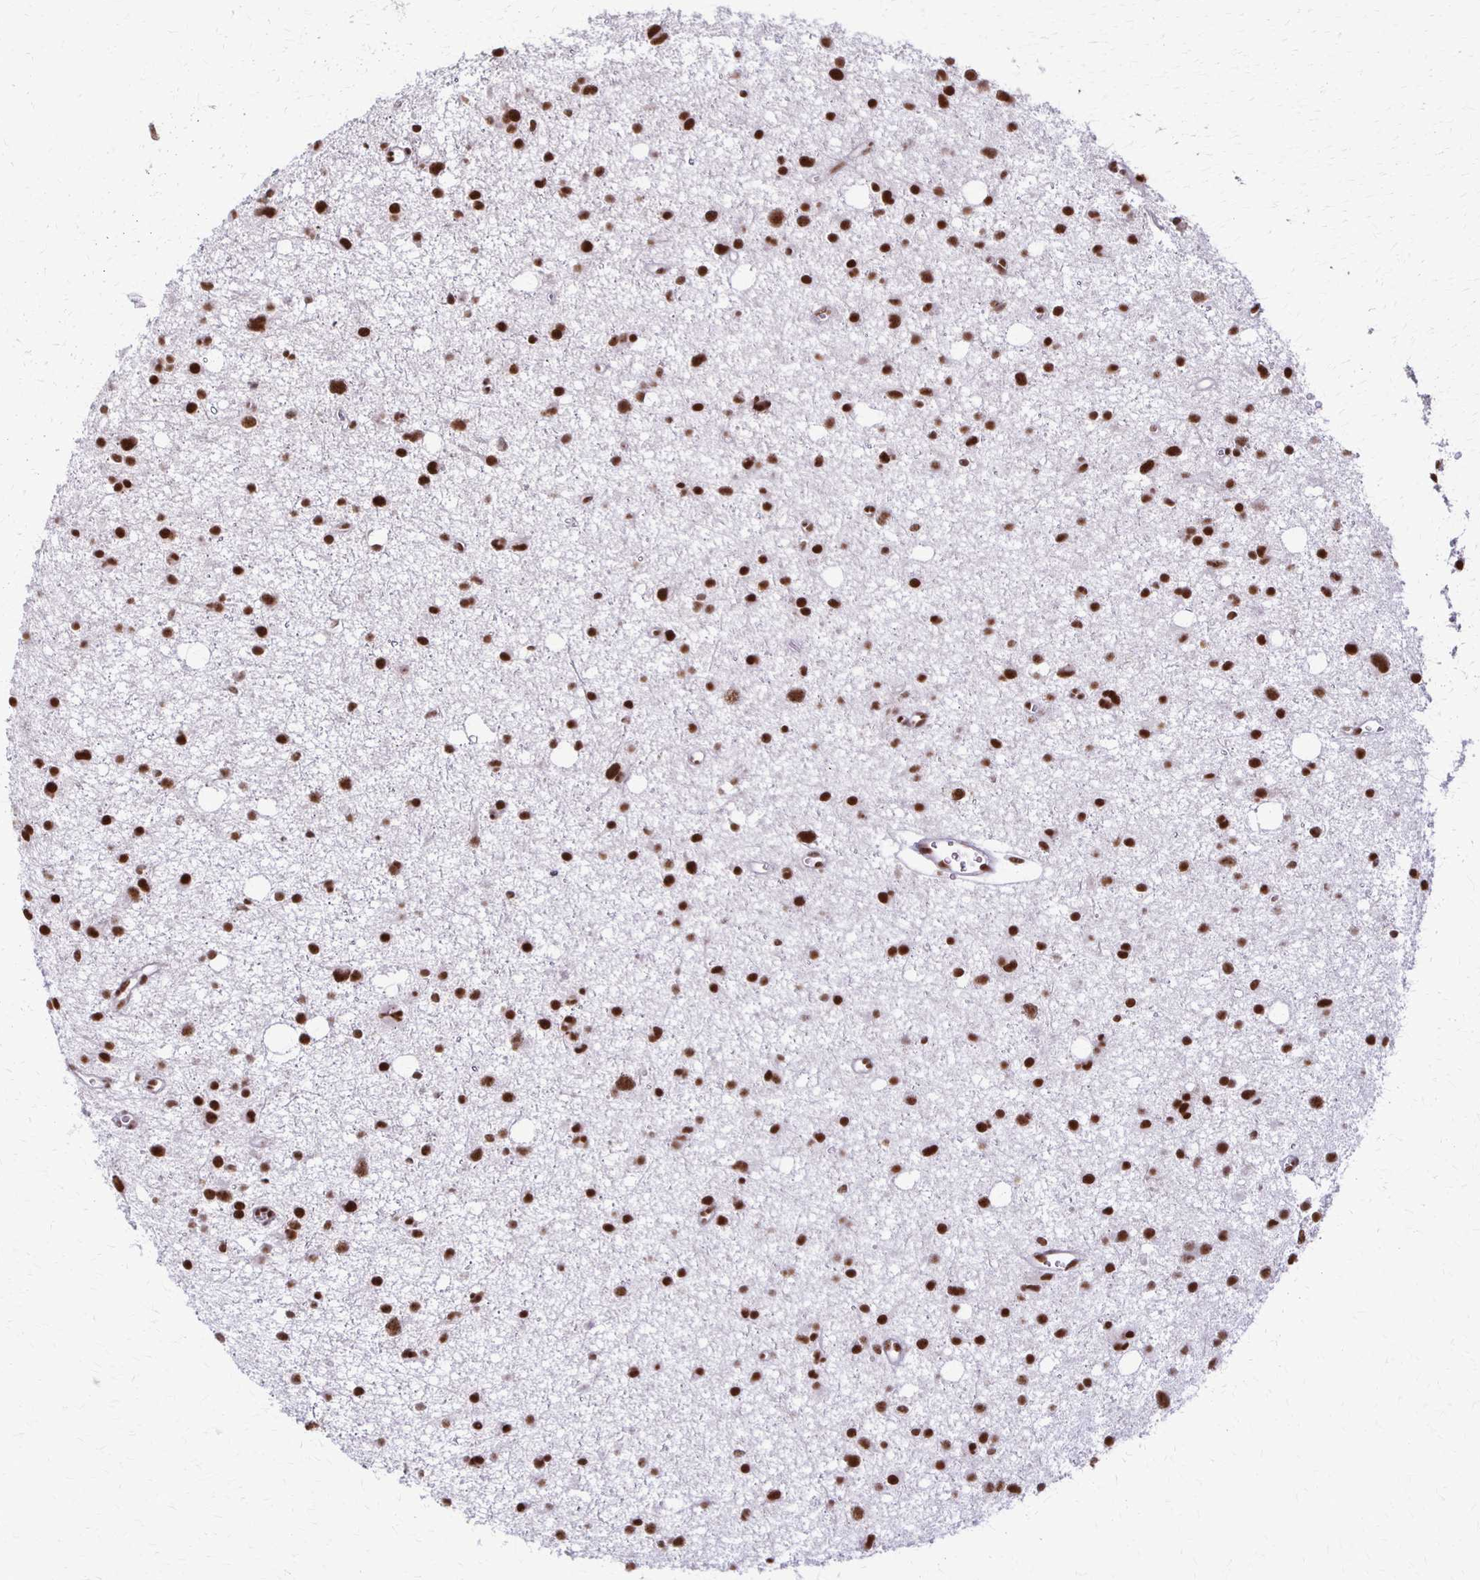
{"staining": {"intensity": "strong", "quantity": ">75%", "location": "nuclear"}, "tissue": "glioma", "cell_type": "Tumor cells", "image_type": "cancer", "snomed": [{"axis": "morphology", "description": "Glioma, malignant, High grade"}, {"axis": "topography", "description": "Brain"}], "caption": "There is high levels of strong nuclear positivity in tumor cells of glioma, as demonstrated by immunohistochemical staining (brown color).", "gene": "XRCC6", "patient": {"sex": "male", "age": 23}}